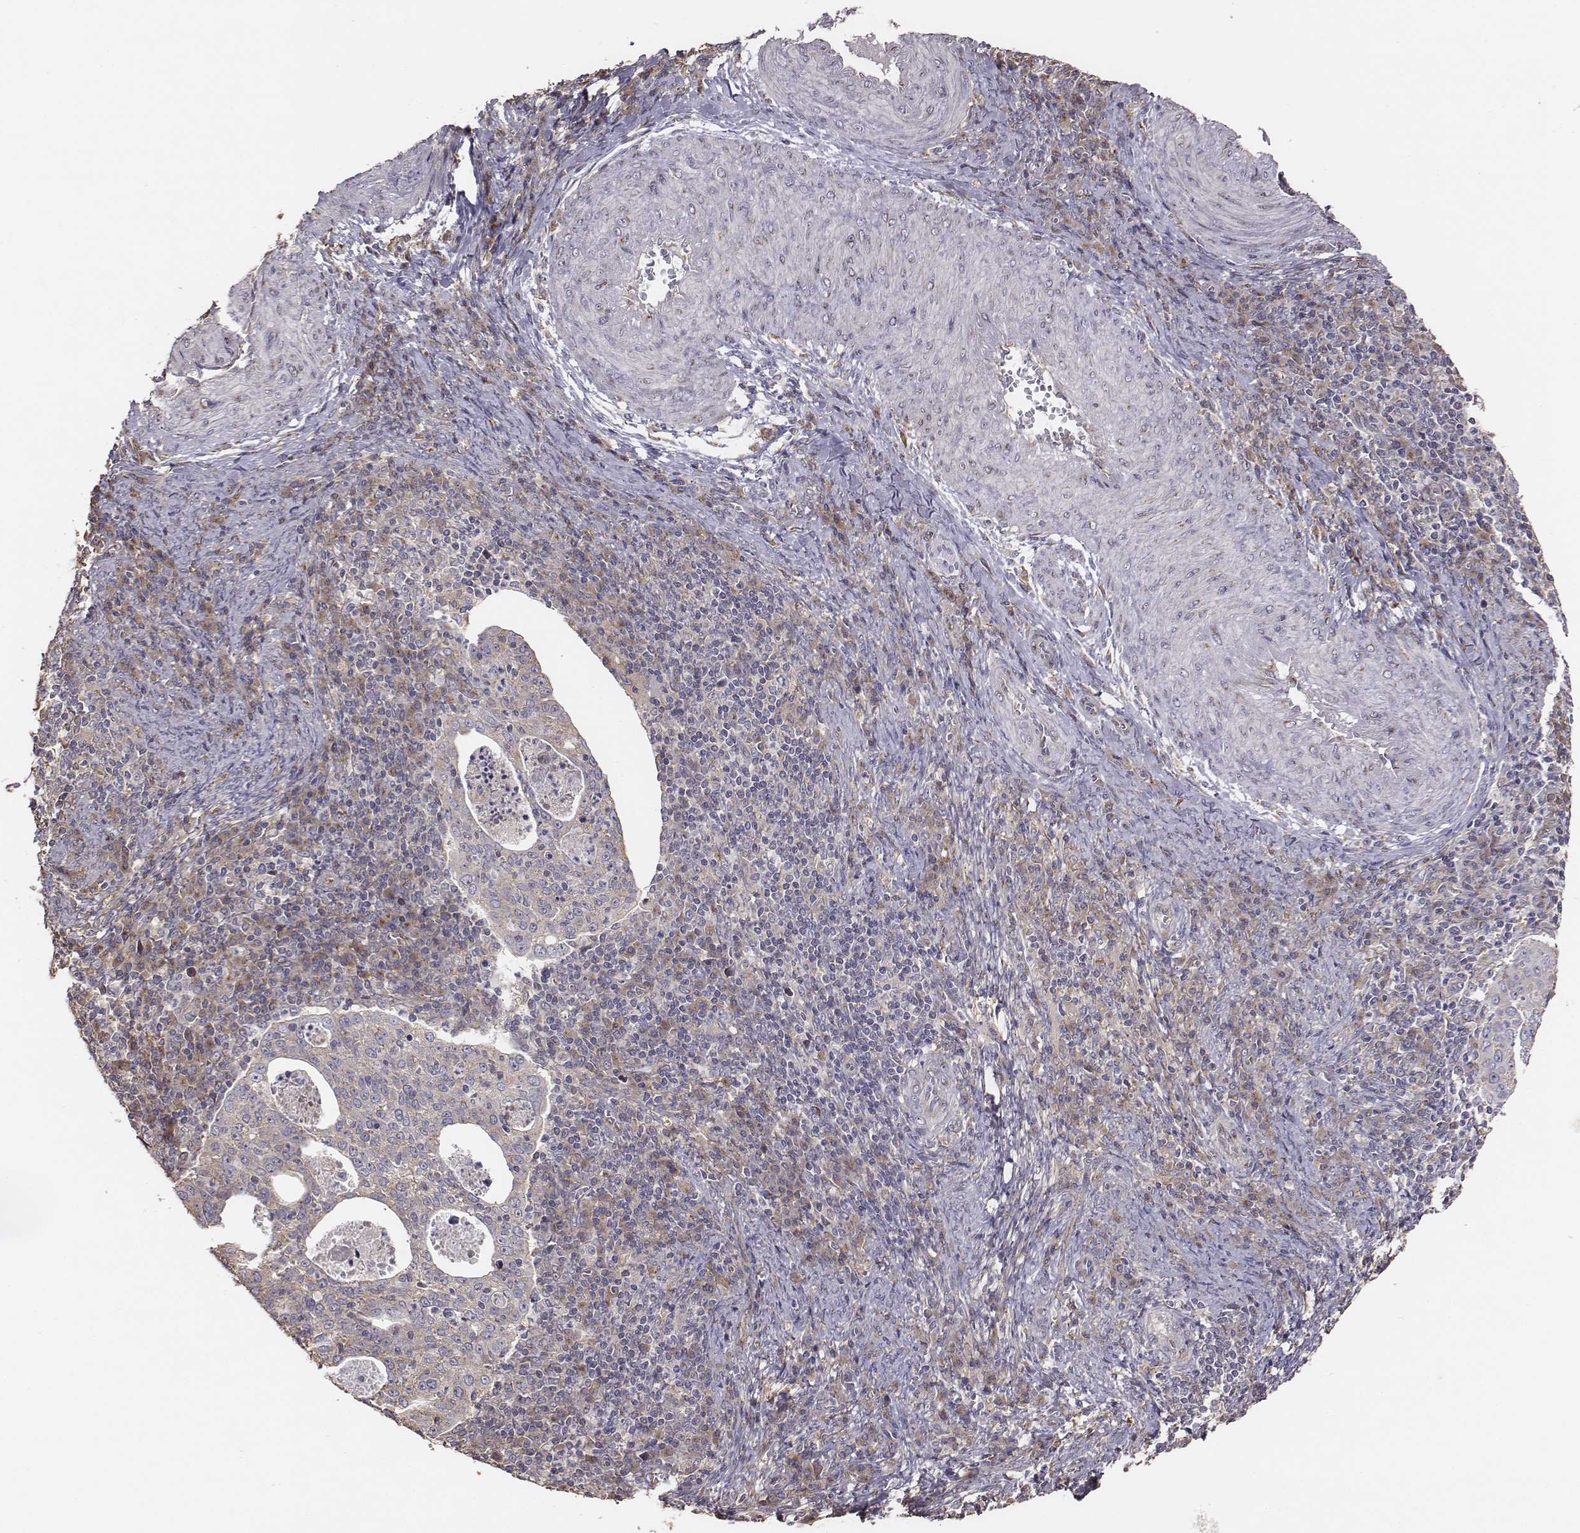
{"staining": {"intensity": "weak", "quantity": "<25%", "location": "cytoplasmic/membranous"}, "tissue": "cervical cancer", "cell_type": "Tumor cells", "image_type": "cancer", "snomed": [{"axis": "morphology", "description": "Squamous cell carcinoma, NOS"}, {"axis": "topography", "description": "Cervix"}], "caption": "High magnification brightfield microscopy of cervical cancer (squamous cell carcinoma) stained with DAB (3,3'-diaminobenzidine) (brown) and counterstained with hematoxylin (blue): tumor cells show no significant staining.", "gene": "AP1B1", "patient": {"sex": "female", "age": 39}}